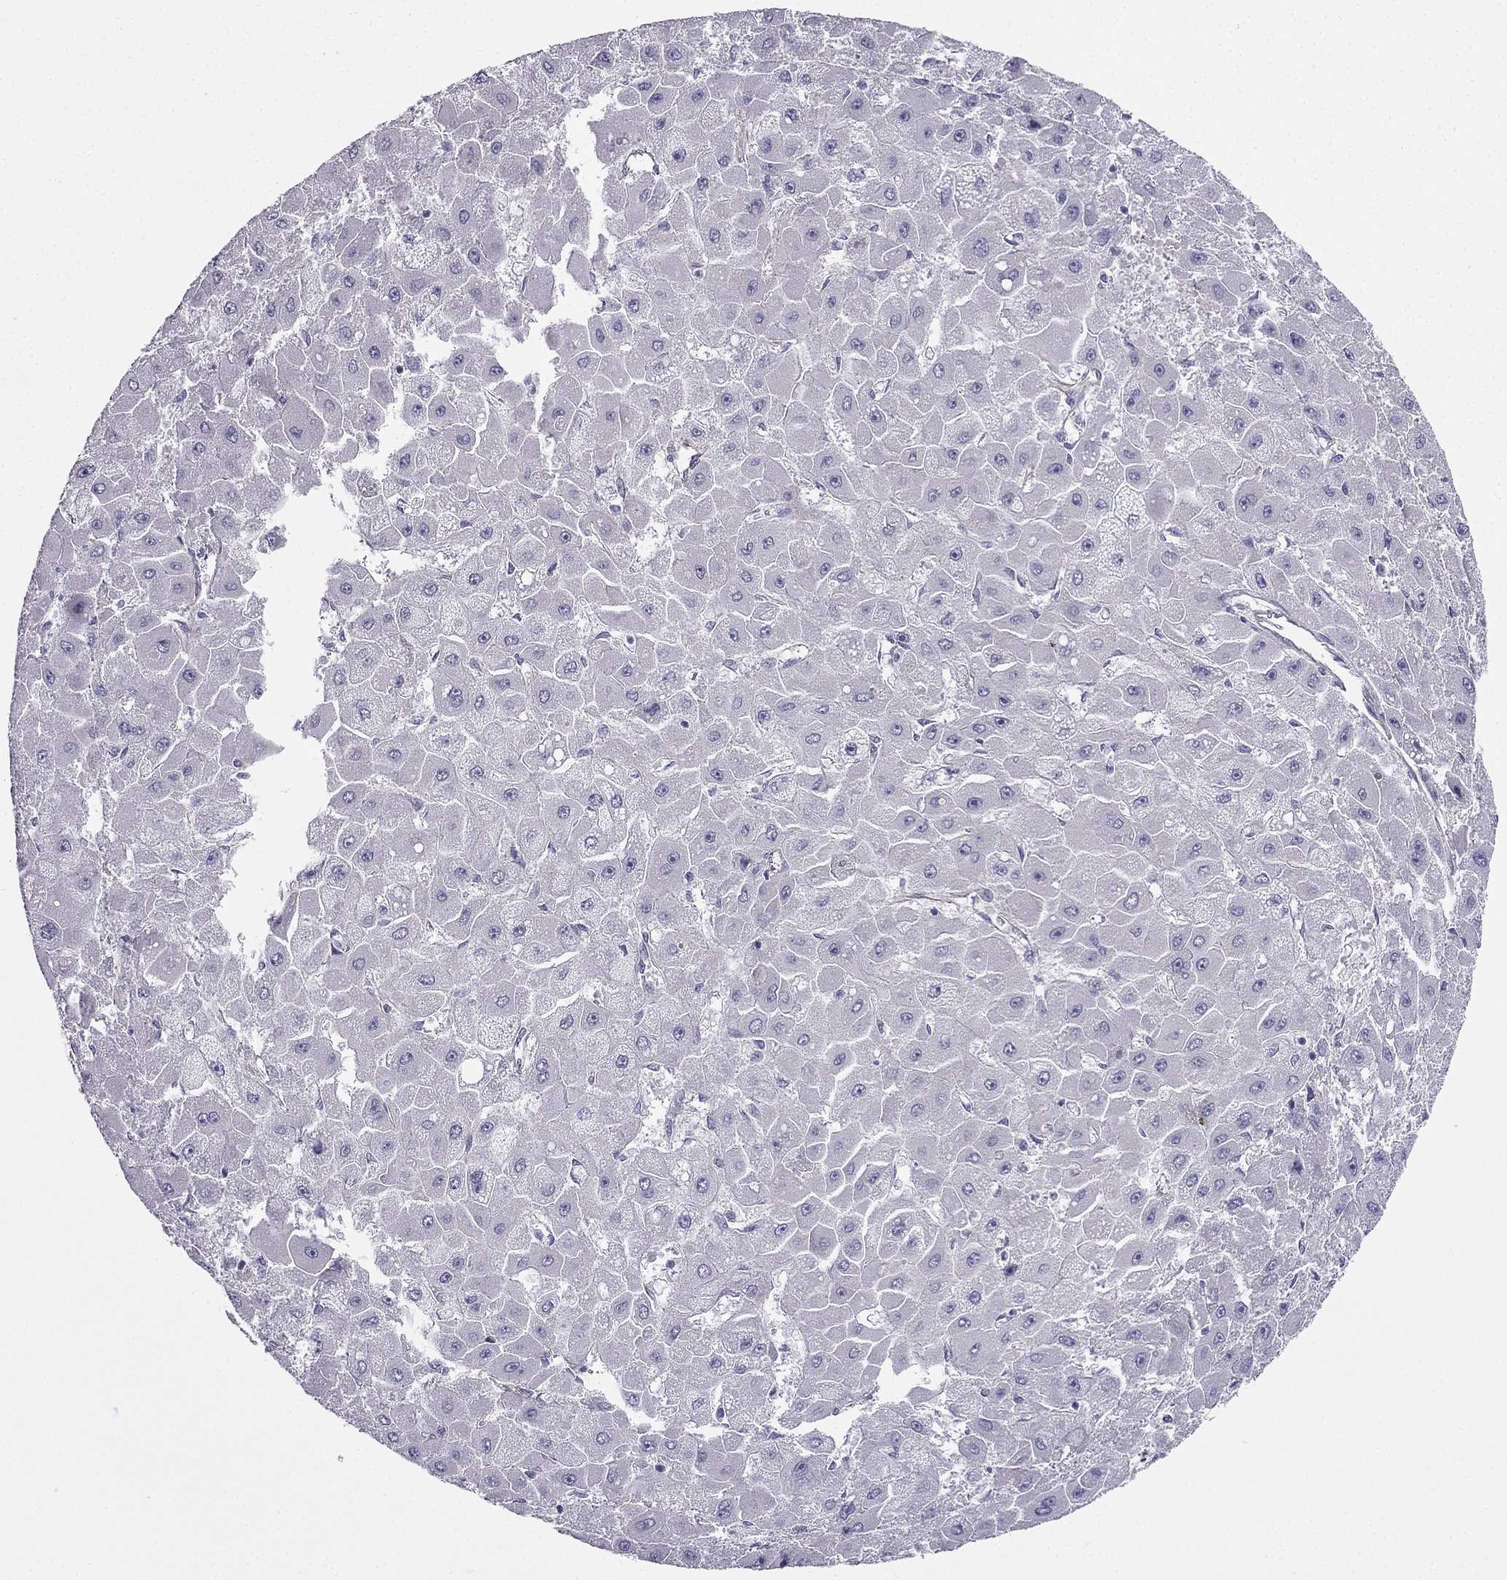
{"staining": {"intensity": "negative", "quantity": "none", "location": "none"}, "tissue": "liver cancer", "cell_type": "Tumor cells", "image_type": "cancer", "snomed": [{"axis": "morphology", "description": "Carcinoma, Hepatocellular, NOS"}, {"axis": "topography", "description": "Liver"}], "caption": "High power microscopy micrograph of an immunohistochemistry (IHC) image of liver cancer (hepatocellular carcinoma), revealing no significant positivity in tumor cells. The staining is performed using DAB (3,3'-diaminobenzidine) brown chromogen with nuclei counter-stained in using hematoxylin.", "gene": "ENOX1", "patient": {"sex": "female", "age": 25}}